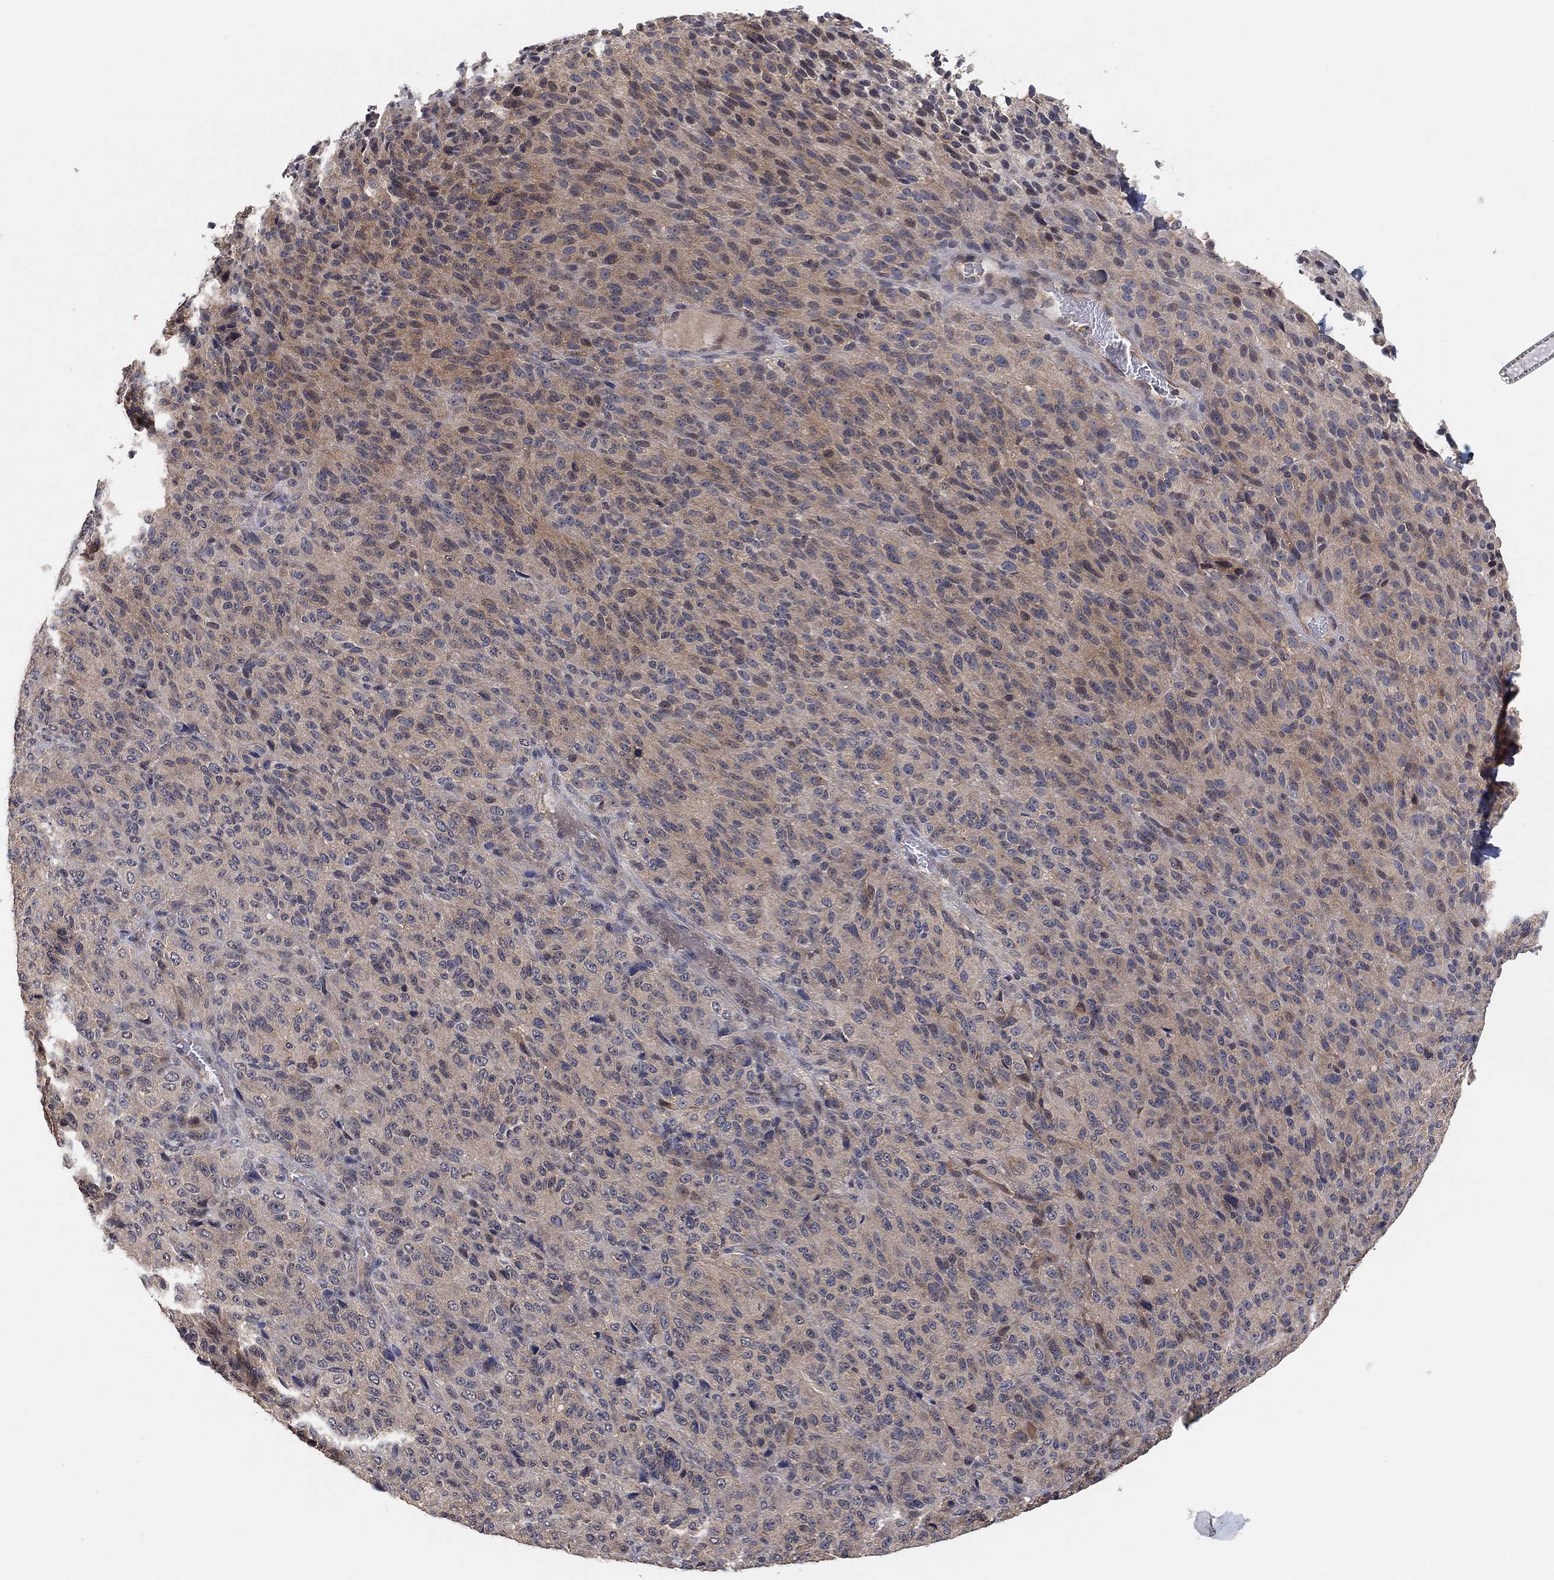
{"staining": {"intensity": "weak", "quantity": "<25%", "location": "cytoplasmic/membranous"}, "tissue": "melanoma", "cell_type": "Tumor cells", "image_type": "cancer", "snomed": [{"axis": "morphology", "description": "Malignant melanoma, Metastatic site"}, {"axis": "topography", "description": "Brain"}], "caption": "This is an immunohistochemistry photomicrograph of malignant melanoma (metastatic site). There is no expression in tumor cells.", "gene": "CCDC43", "patient": {"sex": "female", "age": 56}}